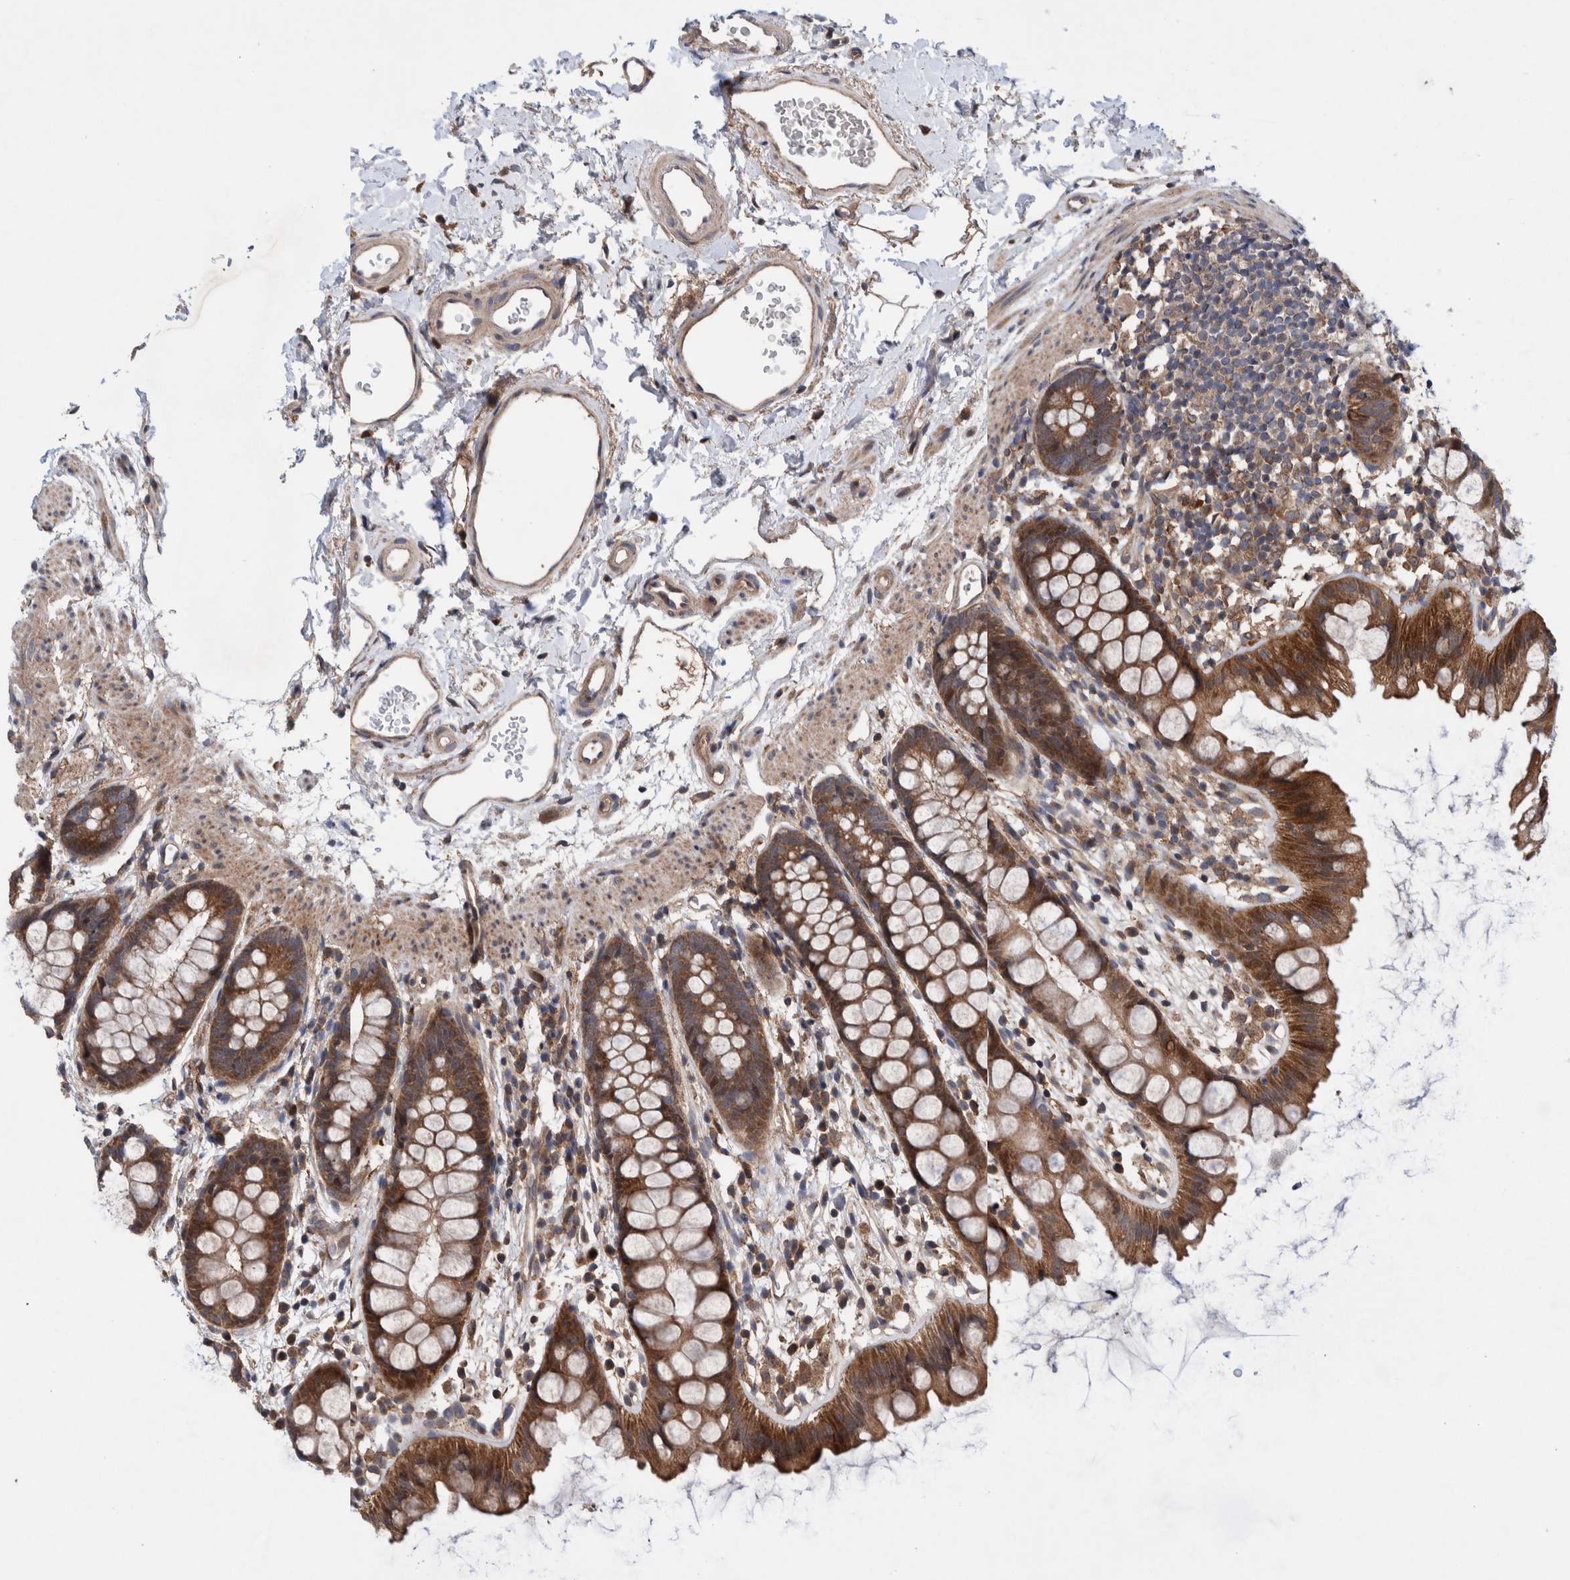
{"staining": {"intensity": "strong", "quantity": ">75%", "location": "cytoplasmic/membranous"}, "tissue": "rectum", "cell_type": "Glandular cells", "image_type": "normal", "snomed": [{"axis": "morphology", "description": "Normal tissue, NOS"}, {"axis": "topography", "description": "Rectum"}], "caption": "Immunohistochemical staining of normal human rectum shows high levels of strong cytoplasmic/membranous positivity in about >75% of glandular cells.", "gene": "PIK3R6", "patient": {"sex": "female", "age": 65}}